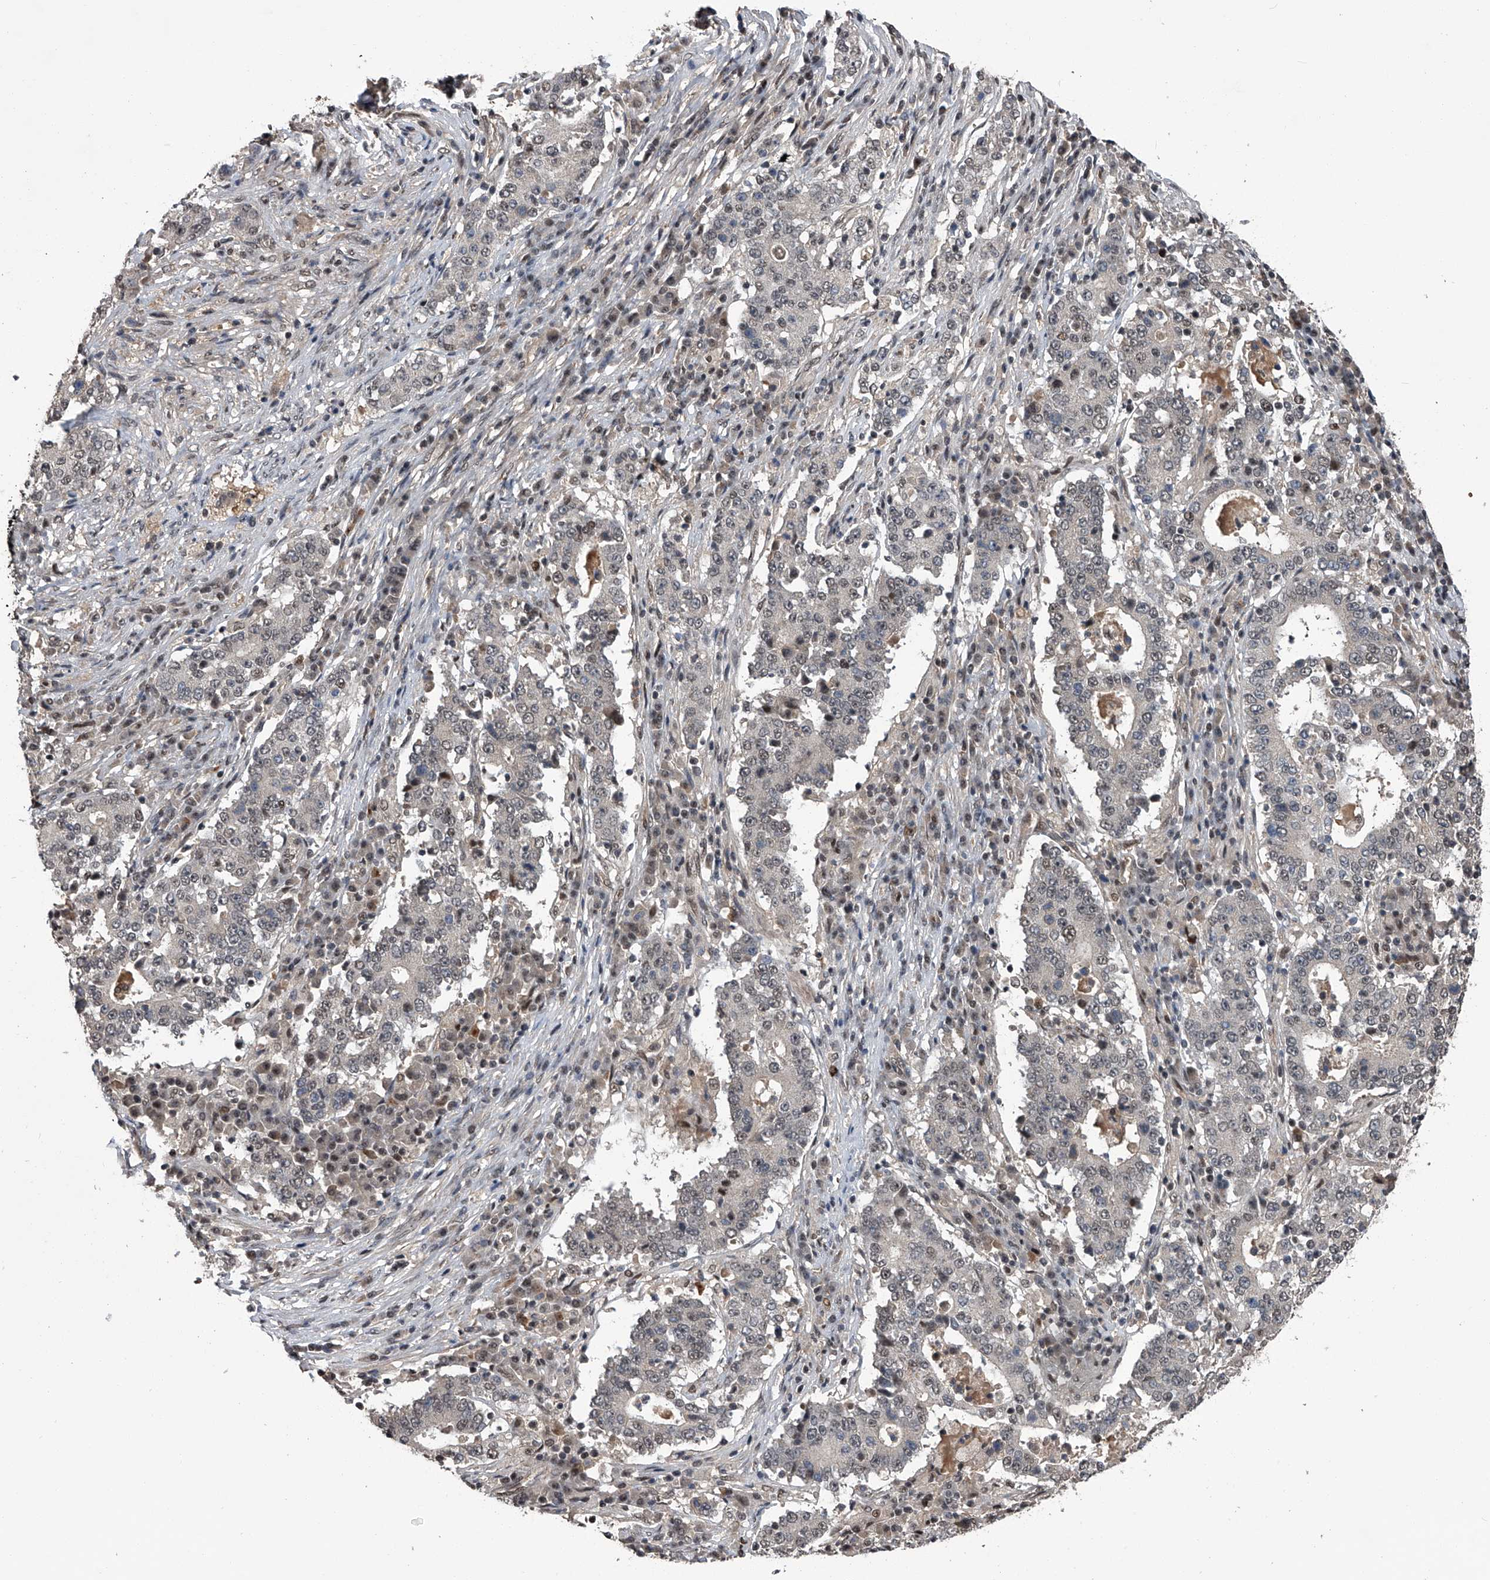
{"staining": {"intensity": "negative", "quantity": "none", "location": "none"}, "tissue": "stomach cancer", "cell_type": "Tumor cells", "image_type": "cancer", "snomed": [{"axis": "morphology", "description": "Adenocarcinoma, NOS"}, {"axis": "topography", "description": "Stomach"}], "caption": "This is a micrograph of immunohistochemistry (IHC) staining of stomach cancer (adenocarcinoma), which shows no staining in tumor cells.", "gene": "SLC12A8", "patient": {"sex": "male", "age": 59}}